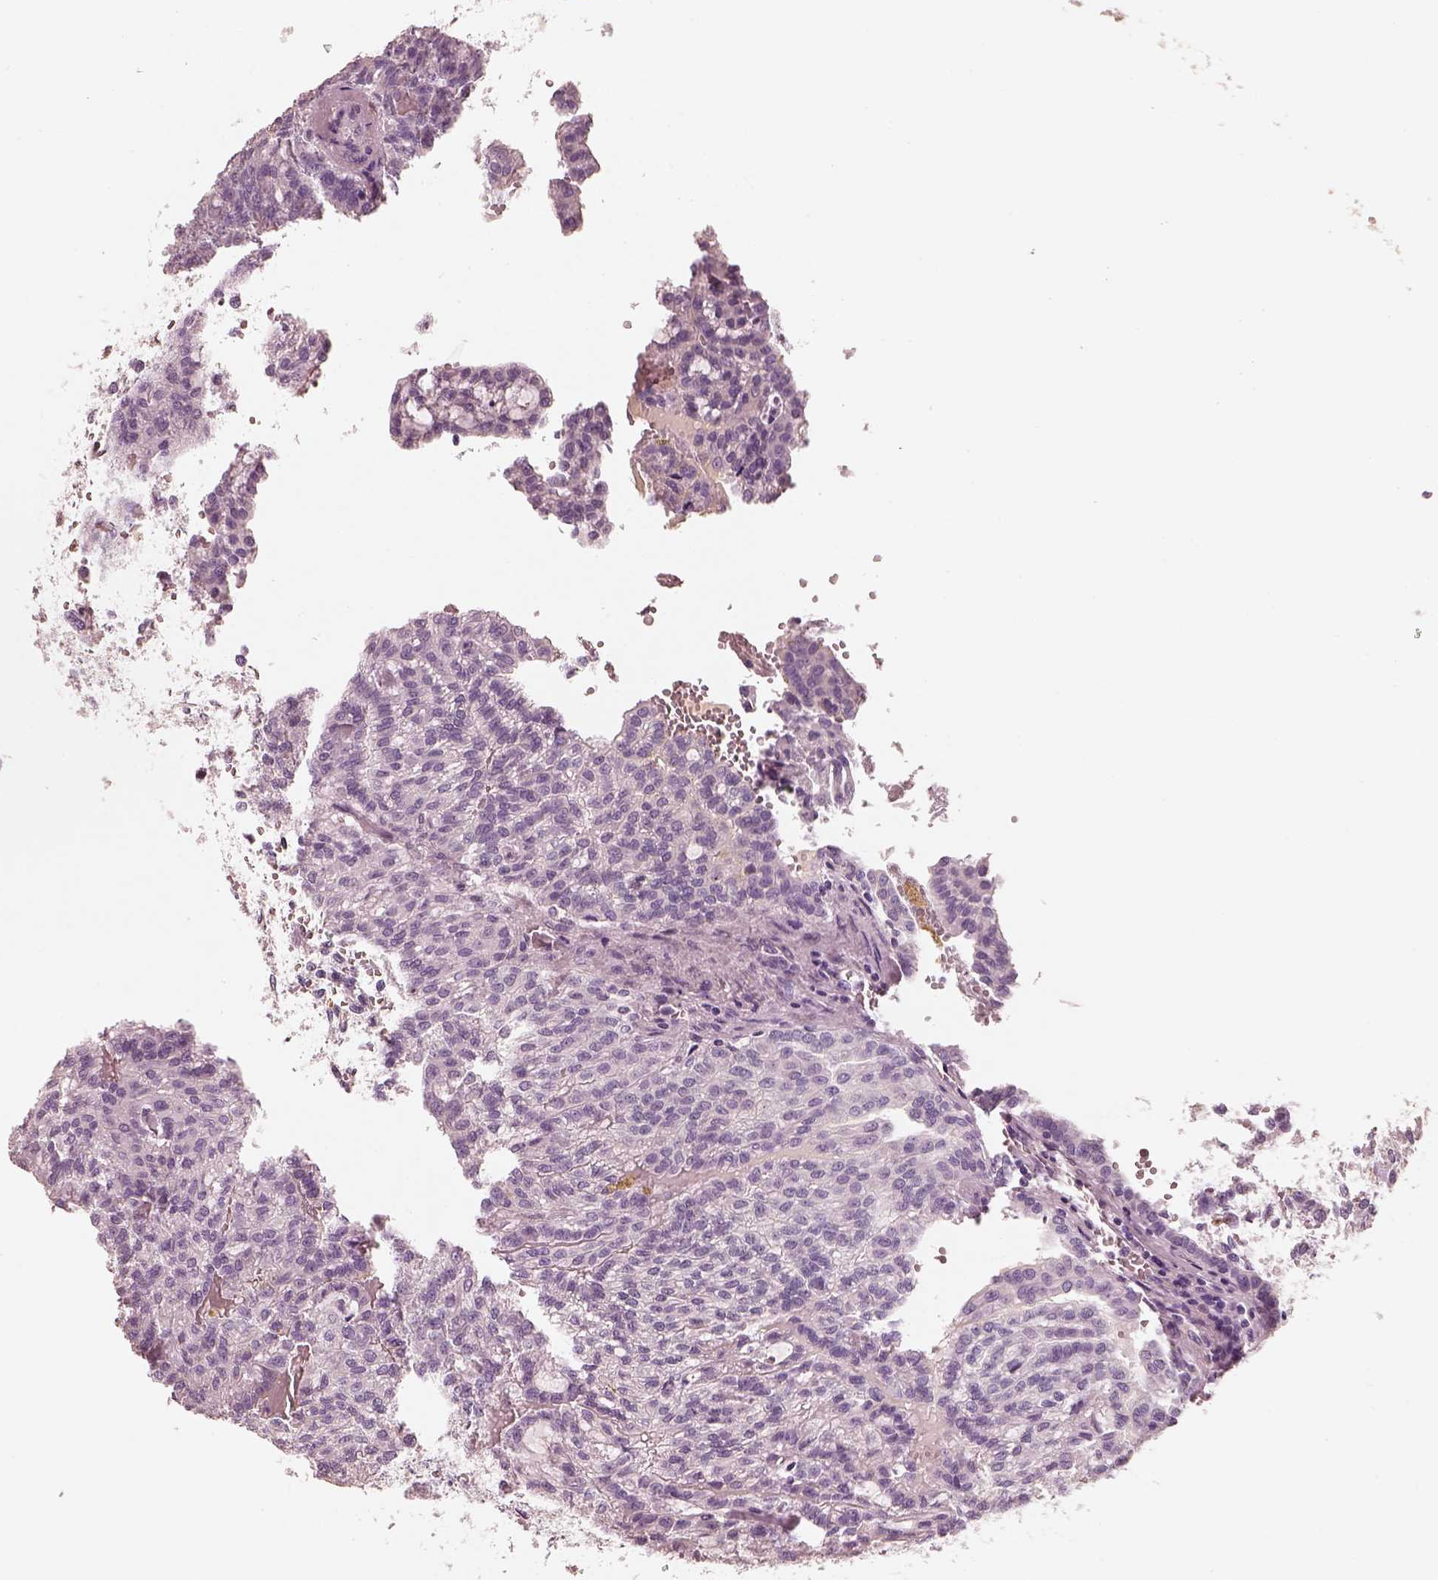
{"staining": {"intensity": "negative", "quantity": "none", "location": "none"}, "tissue": "renal cancer", "cell_type": "Tumor cells", "image_type": "cancer", "snomed": [{"axis": "morphology", "description": "Adenocarcinoma, NOS"}, {"axis": "topography", "description": "Kidney"}], "caption": "Immunohistochemistry of renal cancer exhibits no positivity in tumor cells.", "gene": "RS1", "patient": {"sex": "male", "age": 63}}